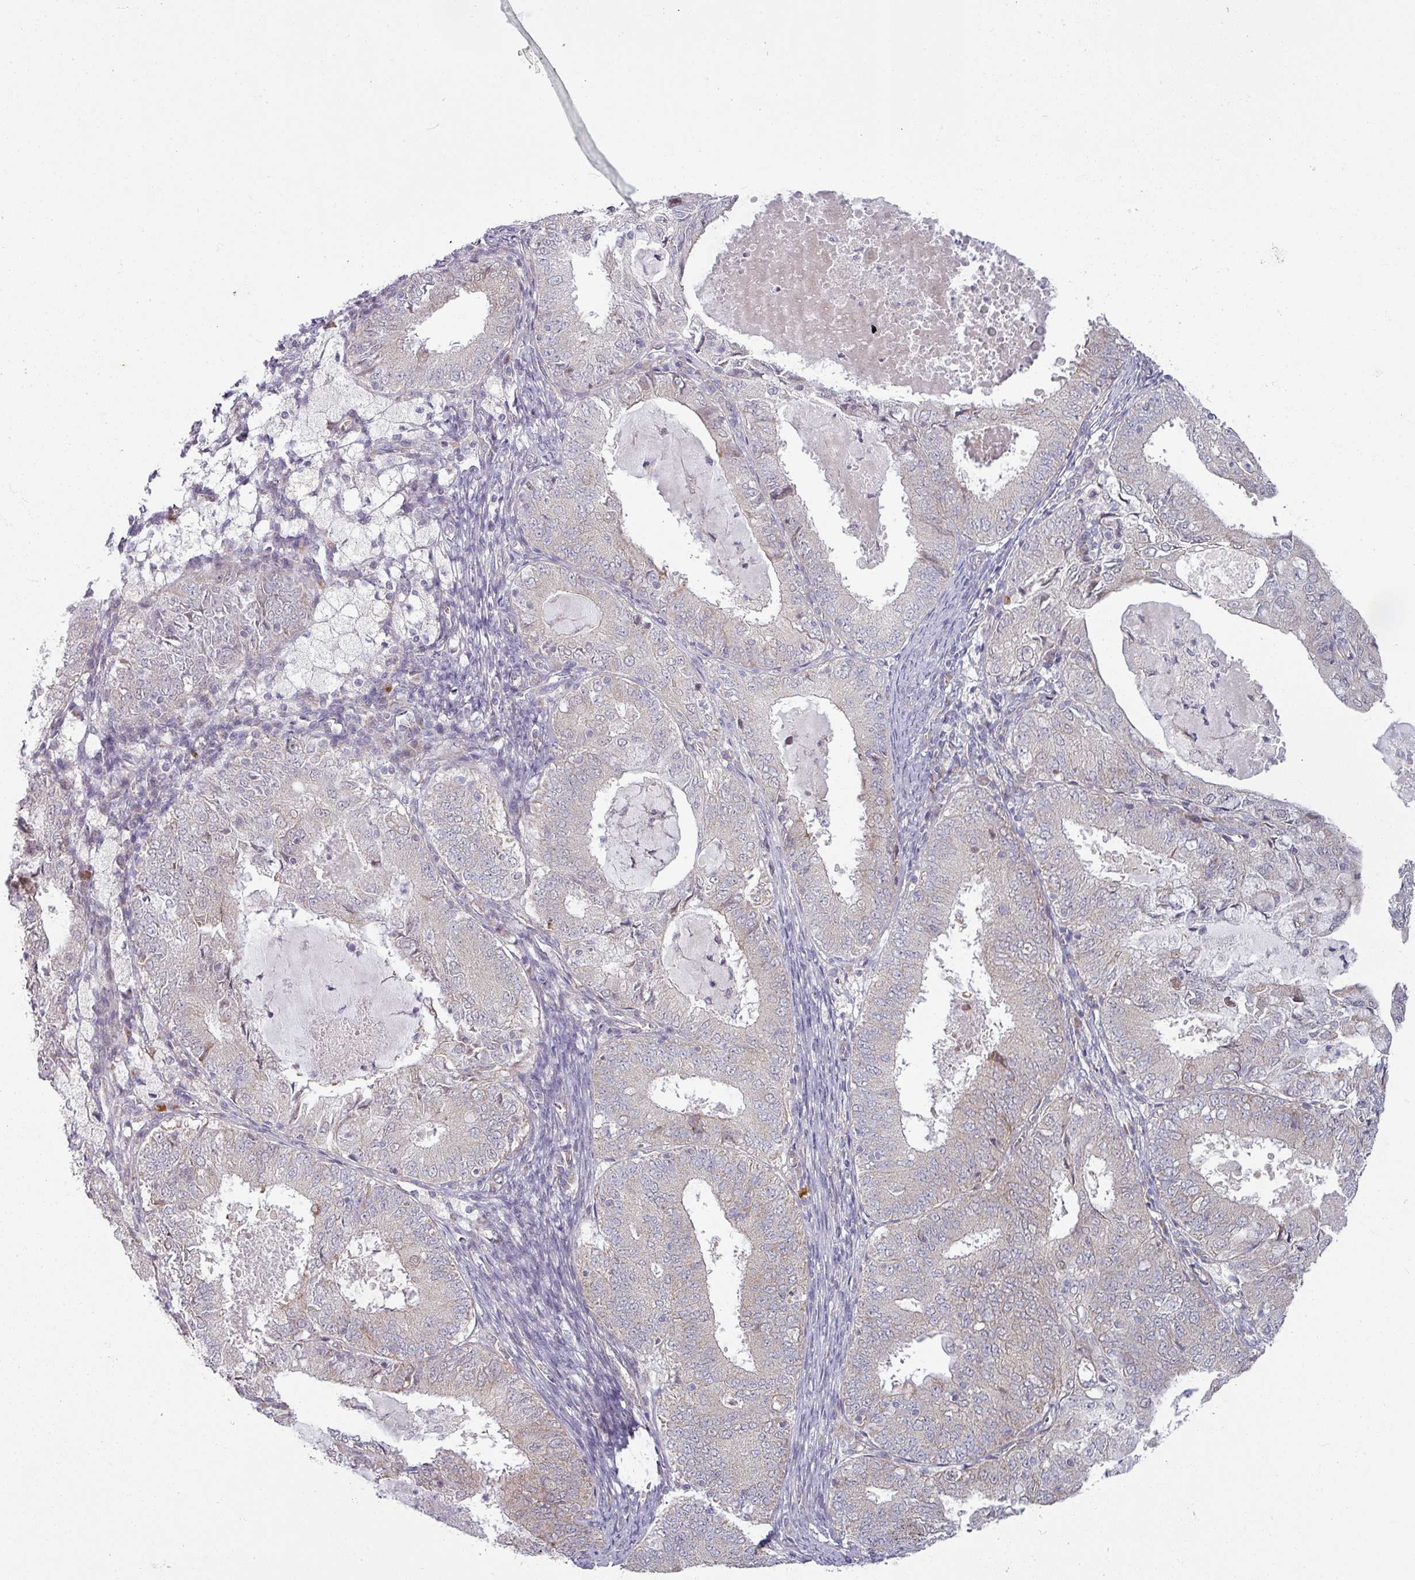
{"staining": {"intensity": "negative", "quantity": "none", "location": "none"}, "tissue": "endometrial cancer", "cell_type": "Tumor cells", "image_type": "cancer", "snomed": [{"axis": "morphology", "description": "Adenocarcinoma, NOS"}, {"axis": "topography", "description": "Endometrium"}], "caption": "High power microscopy micrograph of an immunohistochemistry (IHC) image of endometrial adenocarcinoma, revealing no significant positivity in tumor cells. (Brightfield microscopy of DAB (3,3'-diaminobenzidine) IHC at high magnification).", "gene": "PLEKHJ1", "patient": {"sex": "female", "age": 57}}